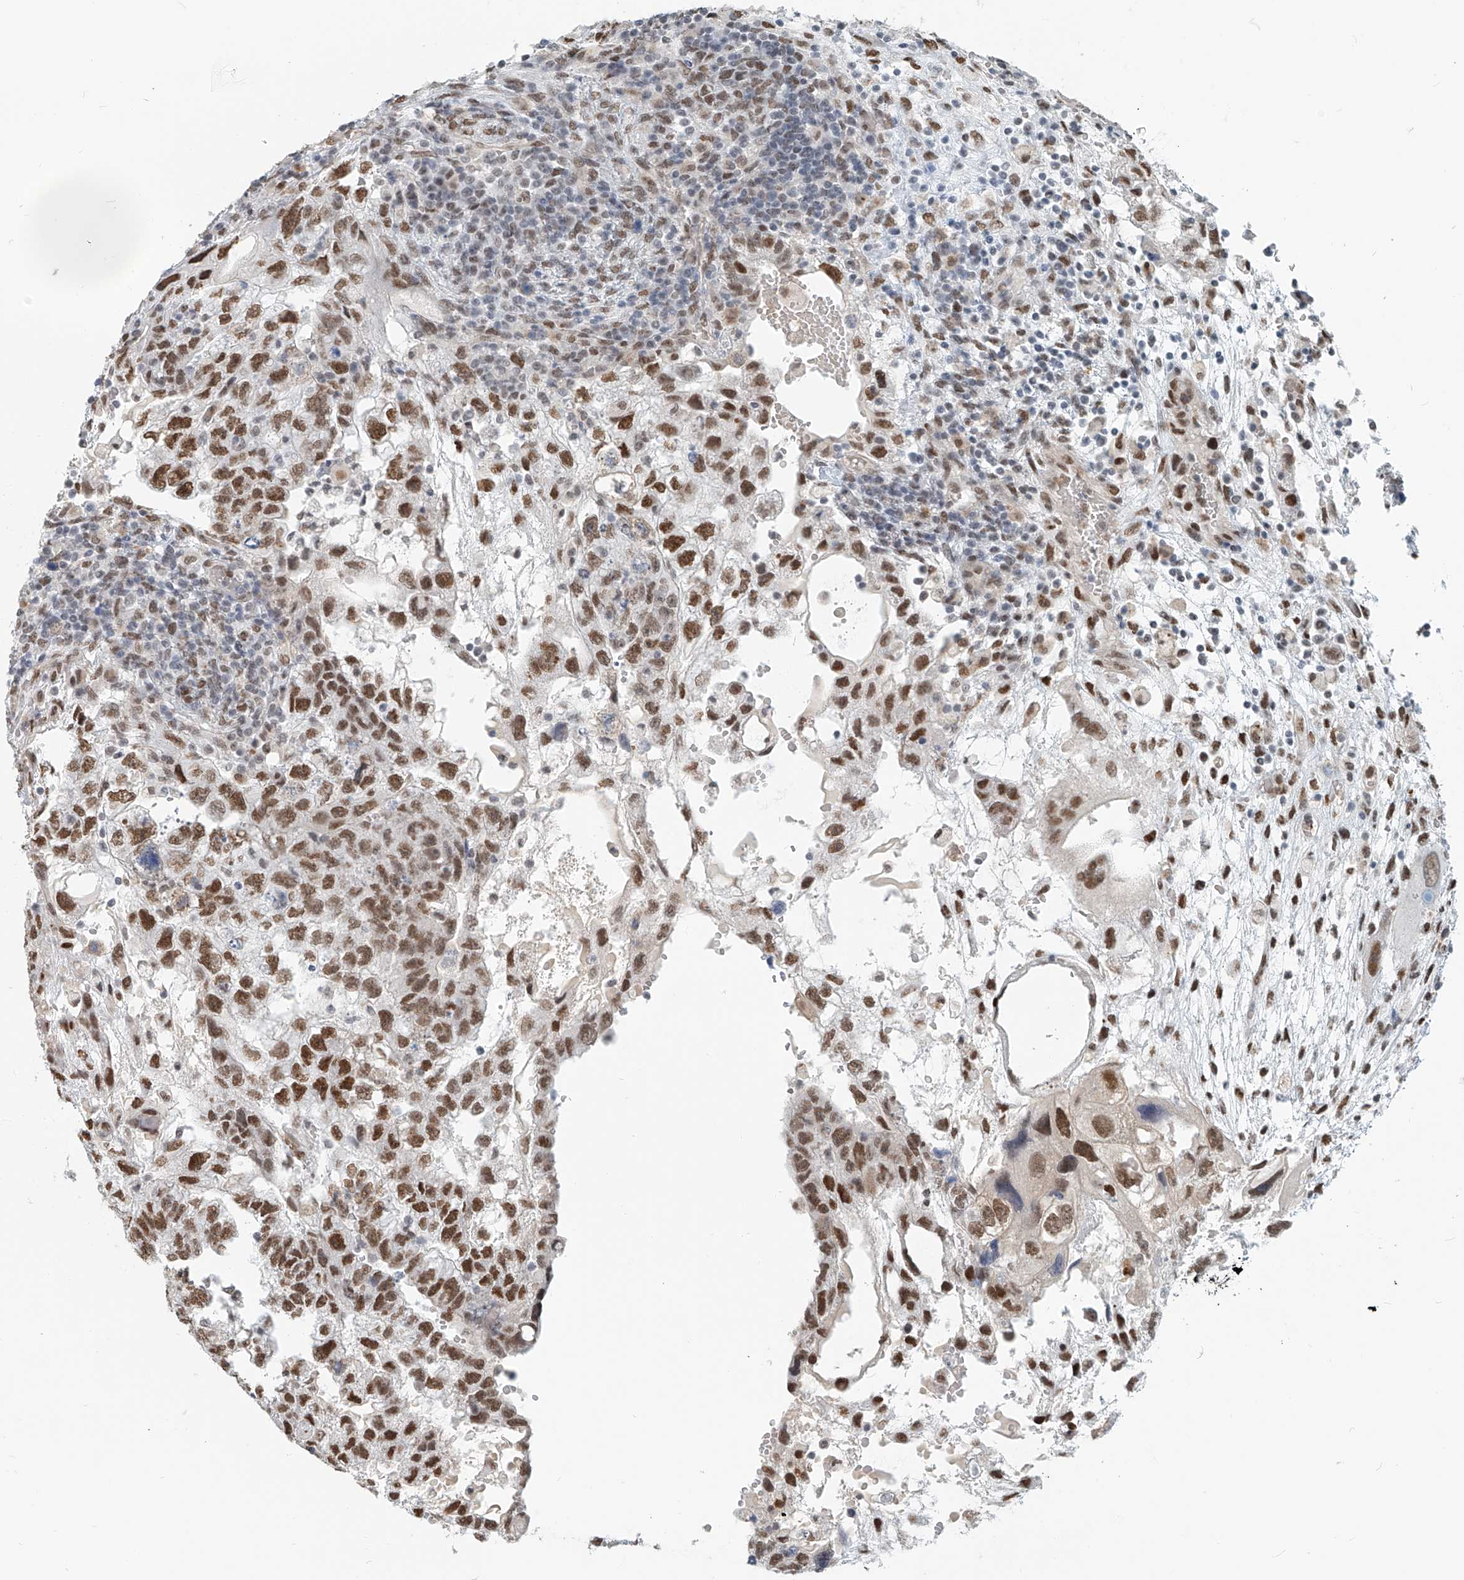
{"staining": {"intensity": "strong", "quantity": ">75%", "location": "nuclear"}, "tissue": "testis cancer", "cell_type": "Tumor cells", "image_type": "cancer", "snomed": [{"axis": "morphology", "description": "Carcinoma, Embryonal, NOS"}, {"axis": "topography", "description": "Testis"}], "caption": "Testis embryonal carcinoma stained with DAB IHC reveals high levels of strong nuclear staining in about >75% of tumor cells.", "gene": "SASH1", "patient": {"sex": "male", "age": 36}}